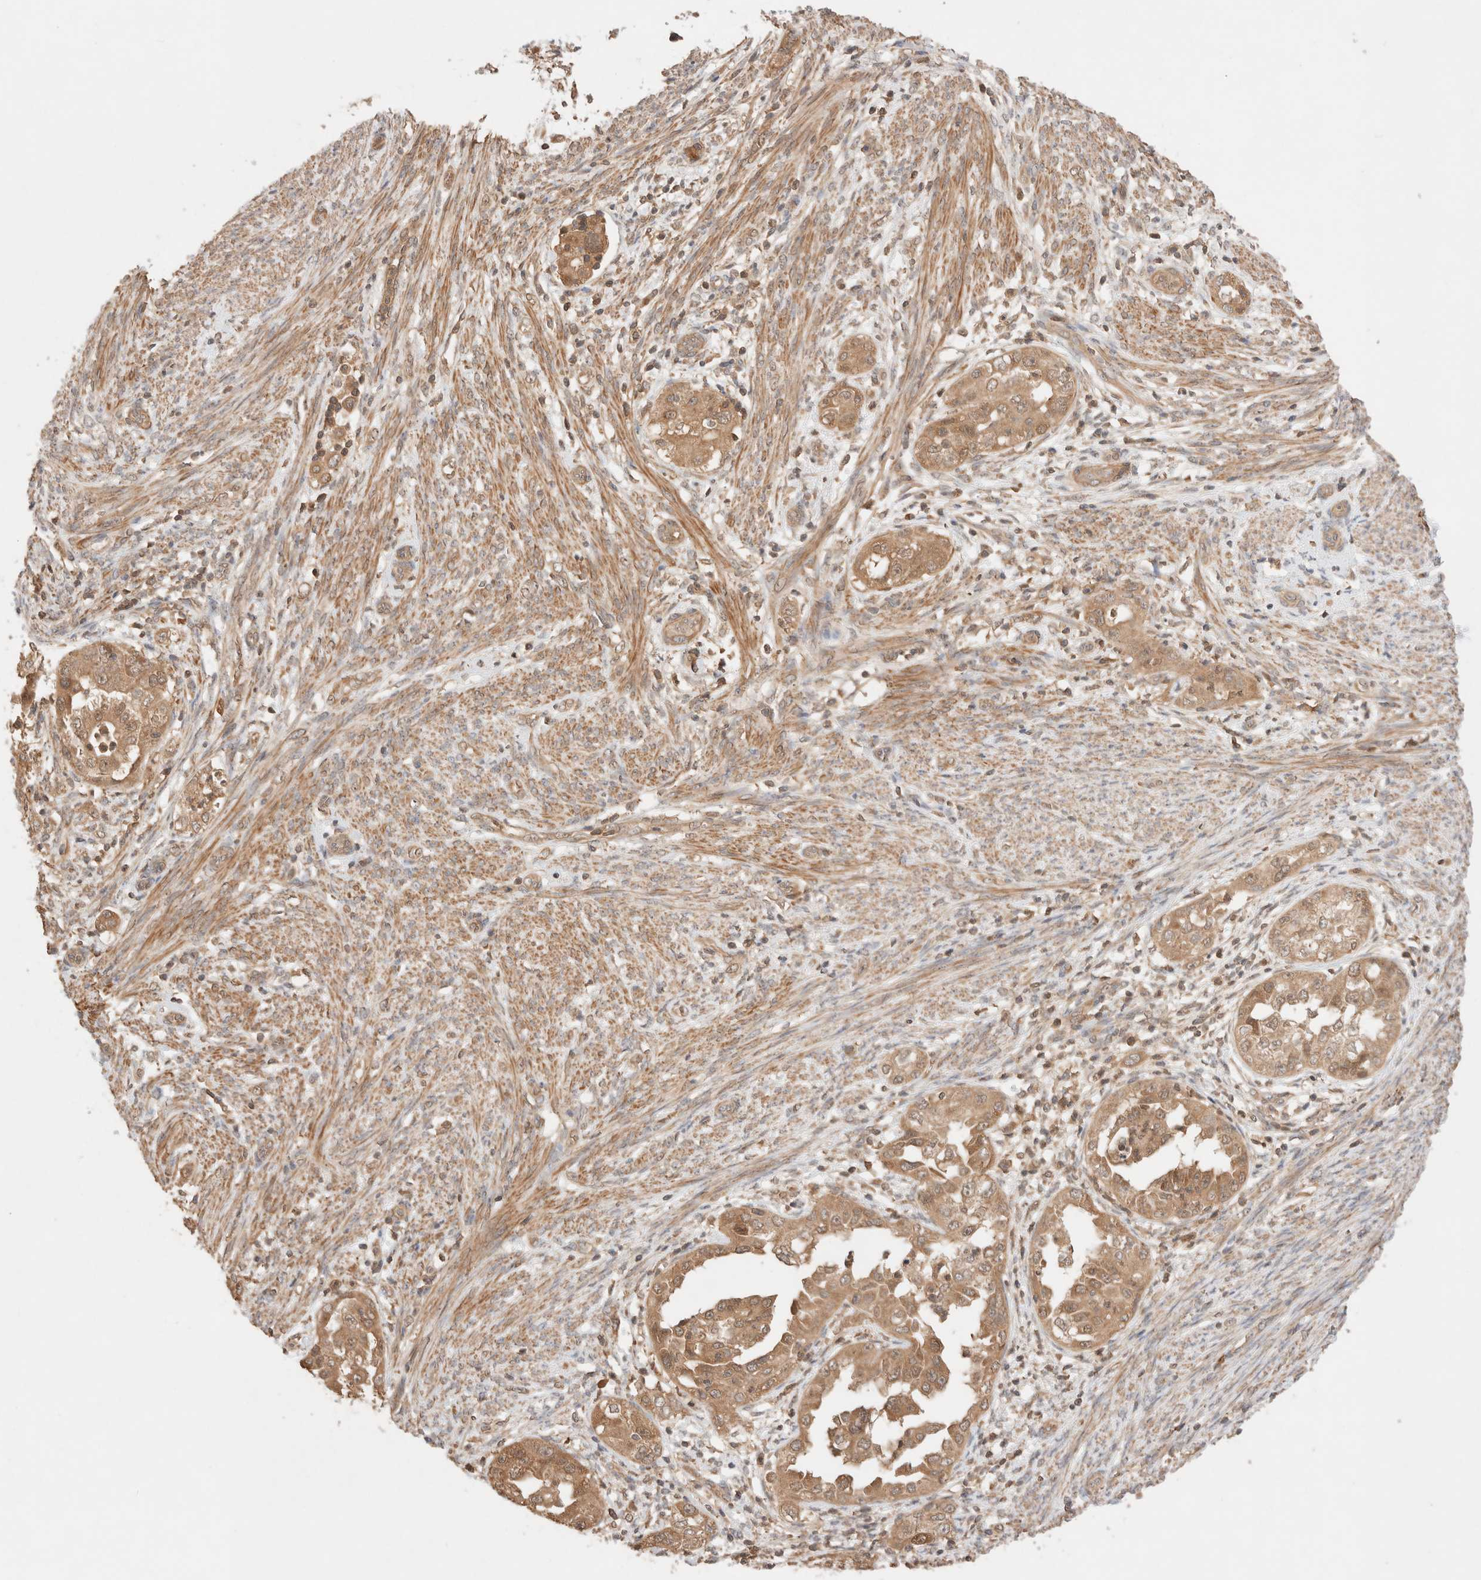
{"staining": {"intensity": "moderate", "quantity": ">75%", "location": "cytoplasmic/membranous"}, "tissue": "endometrial cancer", "cell_type": "Tumor cells", "image_type": "cancer", "snomed": [{"axis": "morphology", "description": "Adenocarcinoma, NOS"}, {"axis": "topography", "description": "Endometrium"}], "caption": "Immunohistochemical staining of endometrial adenocarcinoma displays moderate cytoplasmic/membranous protein staining in approximately >75% of tumor cells. (Brightfield microscopy of DAB IHC at high magnification).", "gene": "CARNMT1", "patient": {"sex": "female", "age": 85}}